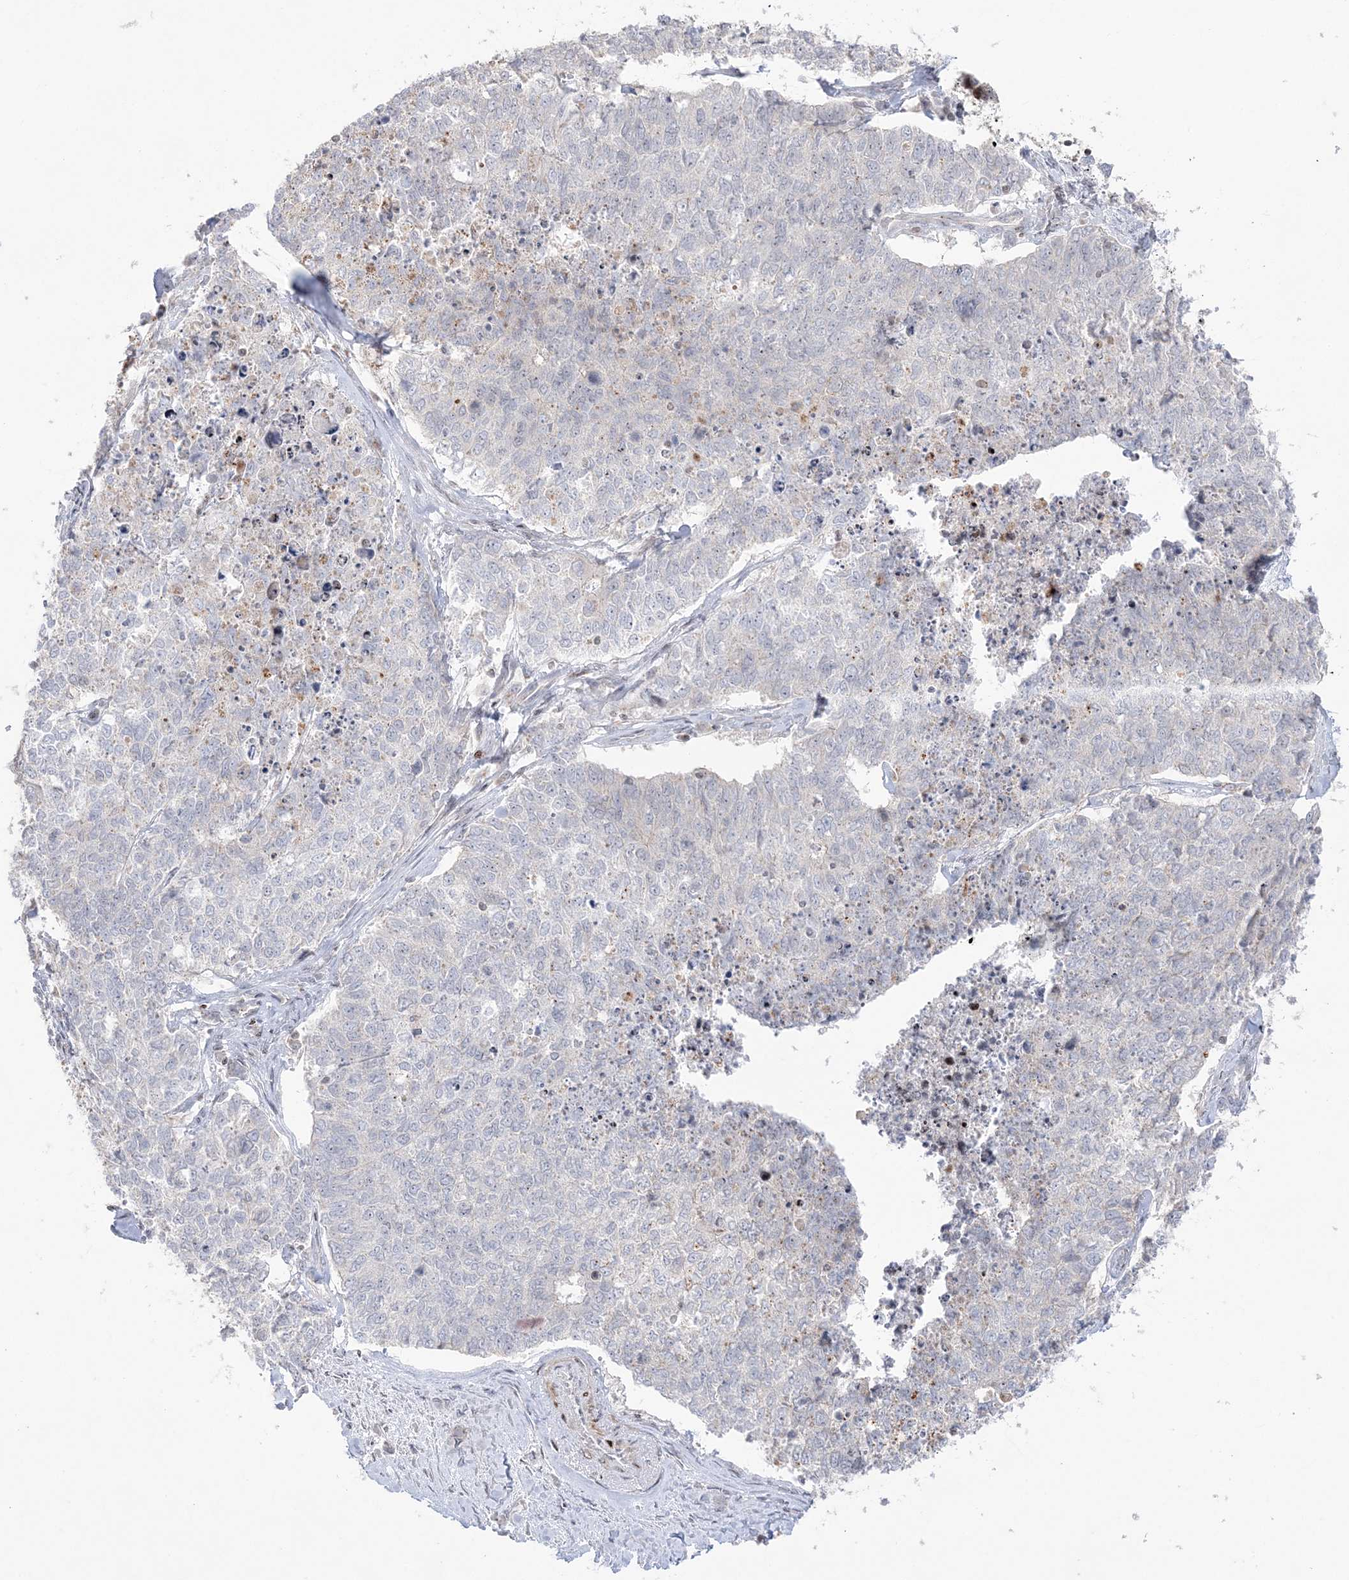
{"staining": {"intensity": "negative", "quantity": "none", "location": "none"}, "tissue": "cervical cancer", "cell_type": "Tumor cells", "image_type": "cancer", "snomed": [{"axis": "morphology", "description": "Squamous cell carcinoma, NOS"}, {"axis": "topography", "description": "Cervix"}], "caption": "Cervical squamous cell carcinoma was stained to show a protein in brown. There is no significant staining in tumor cells.", "gene": "SH3BP4", "patient": {"sex": "female", "age": 63}}